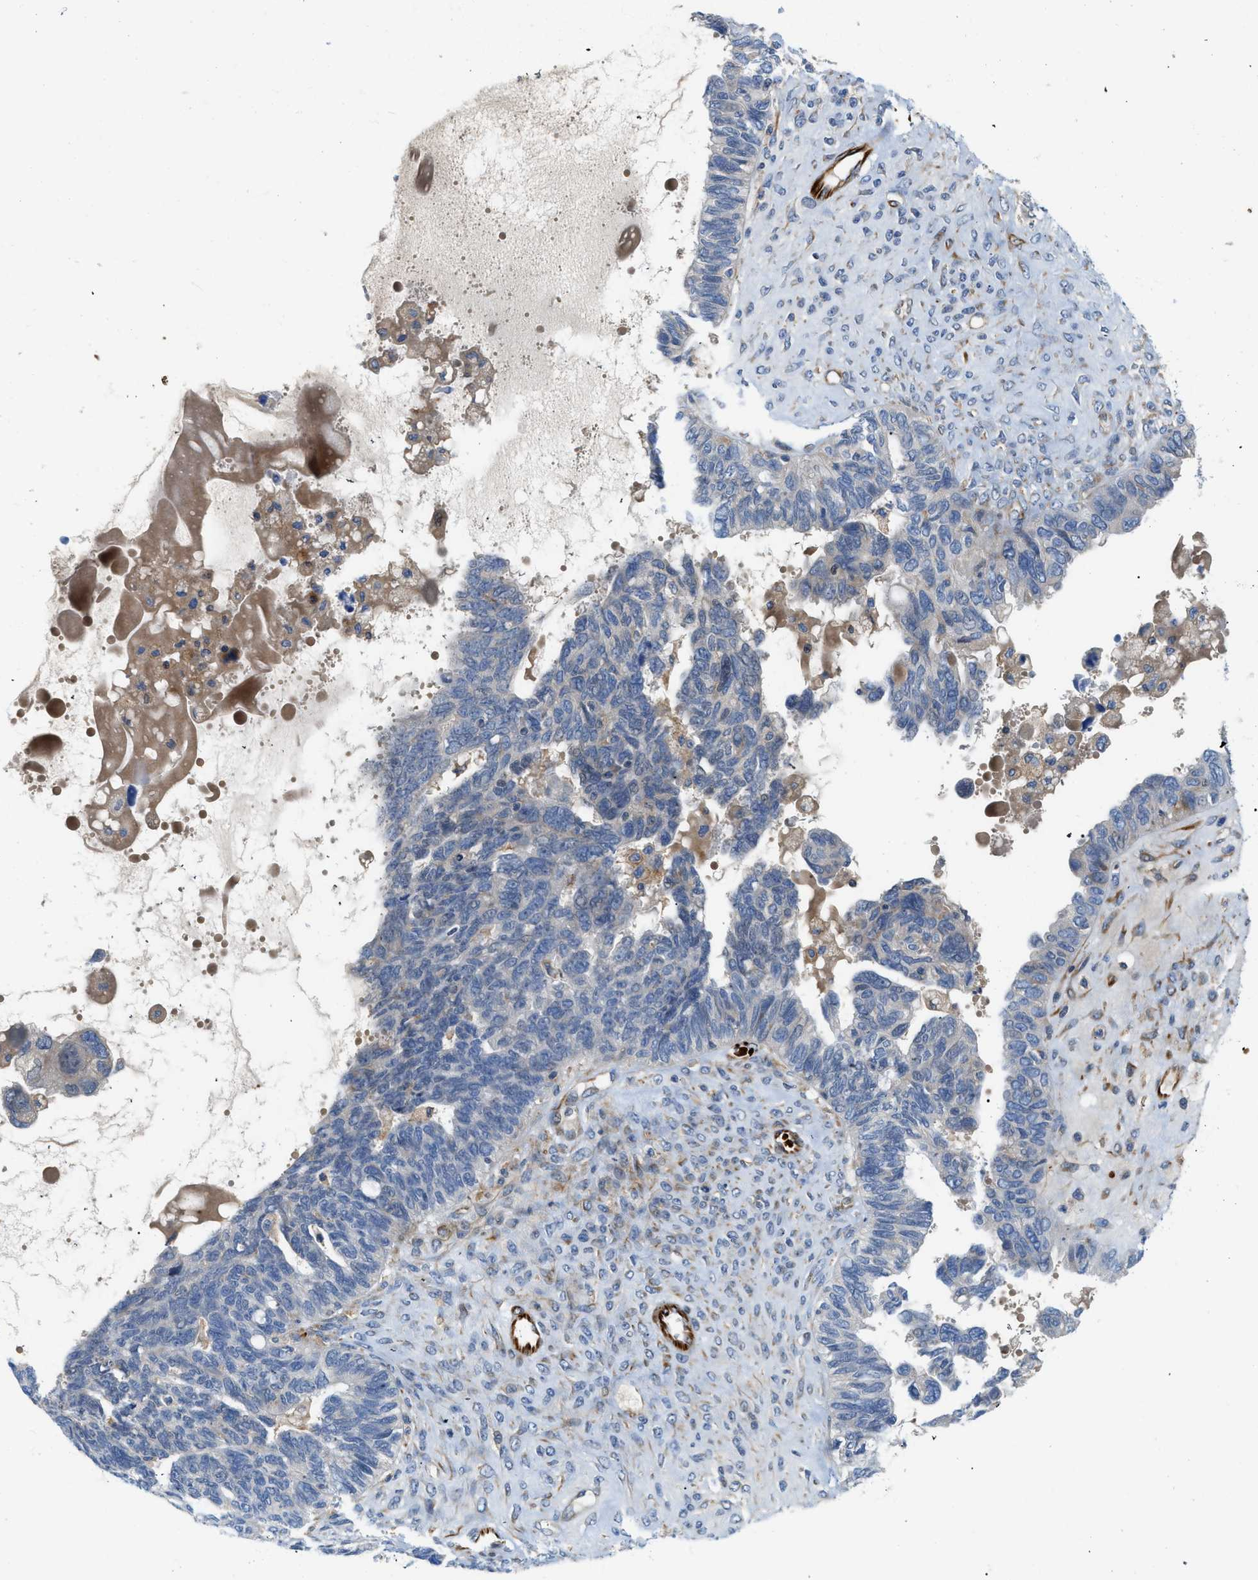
{"staining": {"intensity": "negative", "quantity": "none", "location": "none"}, "tissue": "ovarian cancer", "cell_type": "Tumor cells", "image_type": "cancer", "snomed": [{"axis": "morphology", "description": "Cystadenocarcinoma, serous, NOS"}, {"axis": "topography", "description": "Ovary"}], "caption": "Immunohistochemistry (IHC) photomicrograph of human ovarian serous cystadenocarcinoma stained for a protein (brown), which reveals no staining in tumor cells.", "gene": "ZNF831", "patient": {"sex": "female", "age": 79}}